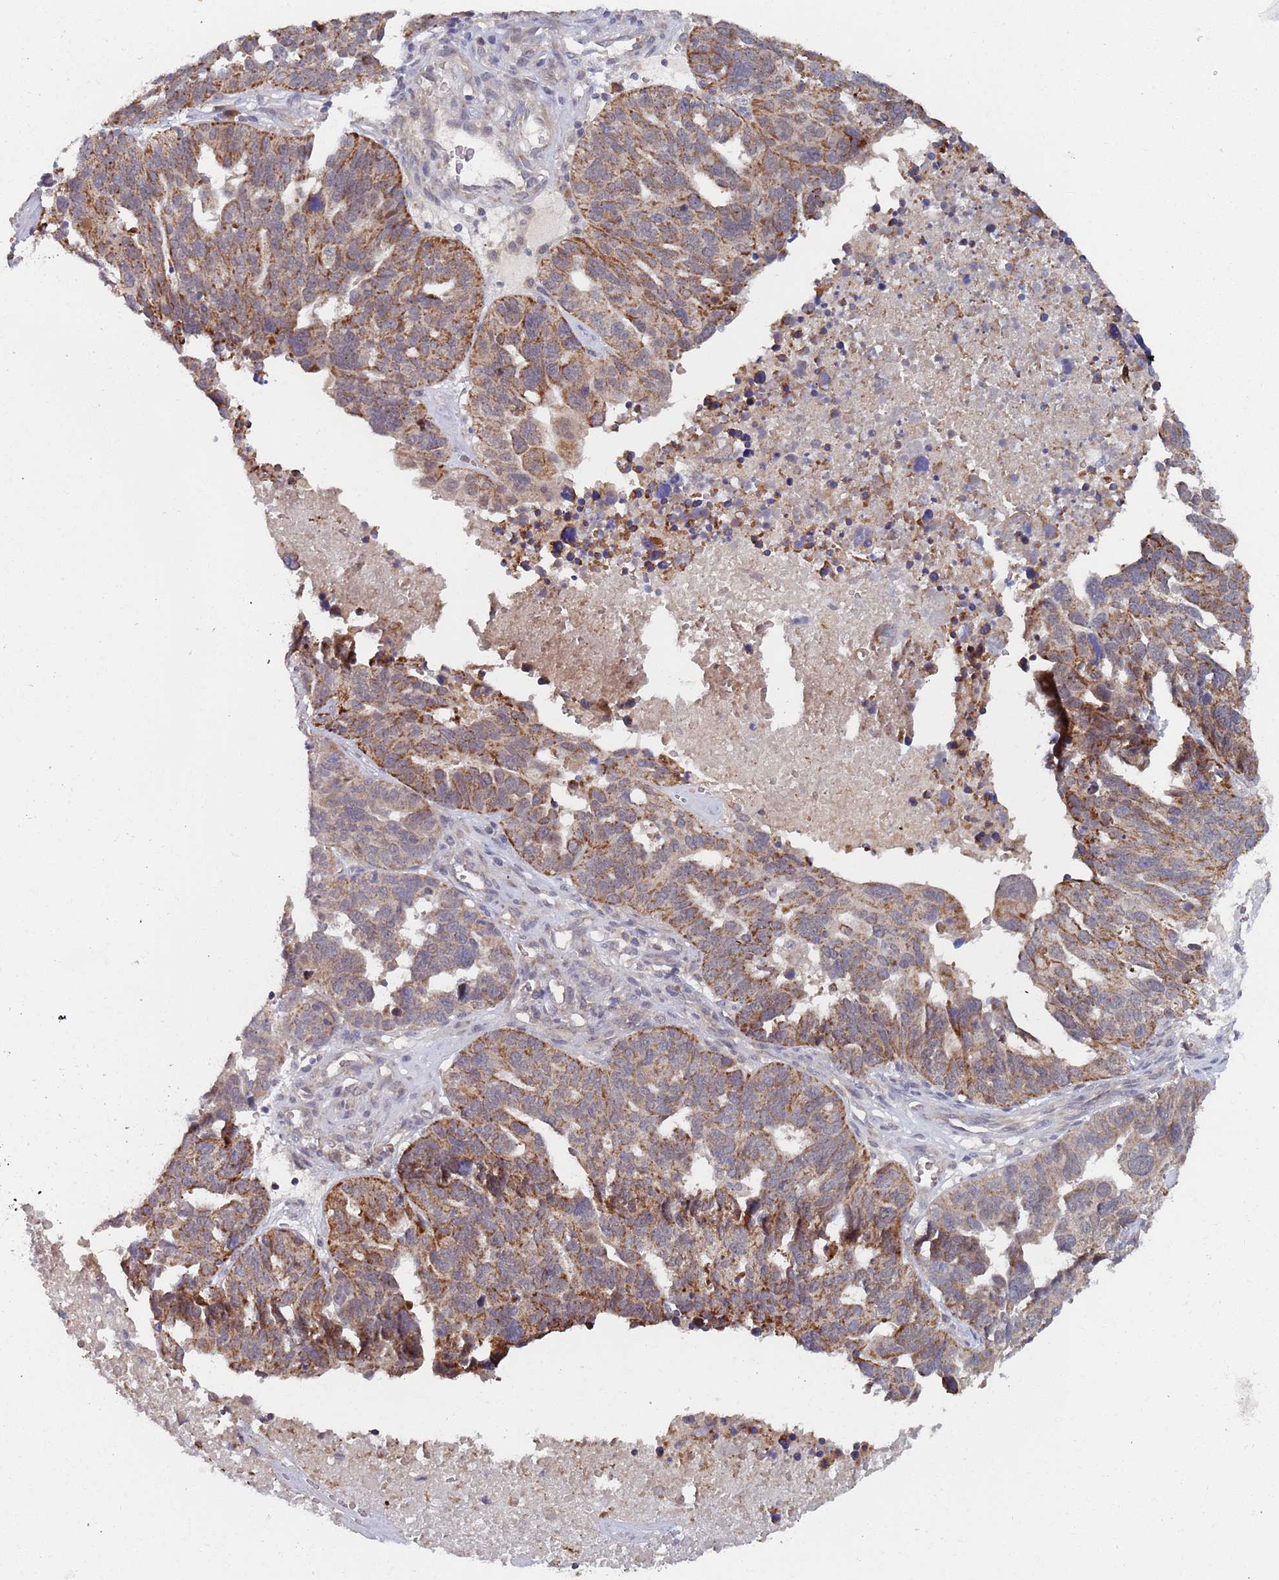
{"staining": {"intensity": "moderate", "quantity": ">75%", "location": "cytoplasmic/membranous"}, "tissue": "ovarian cancer", "cell_type": "Tumor cells", "image_type": "cancer", "snomed": [{"axis": "morphology", "description": "Cystadenocarcinoma, serous, NOS"}, {"axis": "topography", "description": "Ovary"}], "caption": "The micrograph displays staining of ovarian cancer, revealing moderate cytoplasmic/membranous protein positivity (brown color) within tumor cells. Nuclei are stained in blue.", "gene": "ZNF140", "patient": {"sex": "female", "age": 59}}